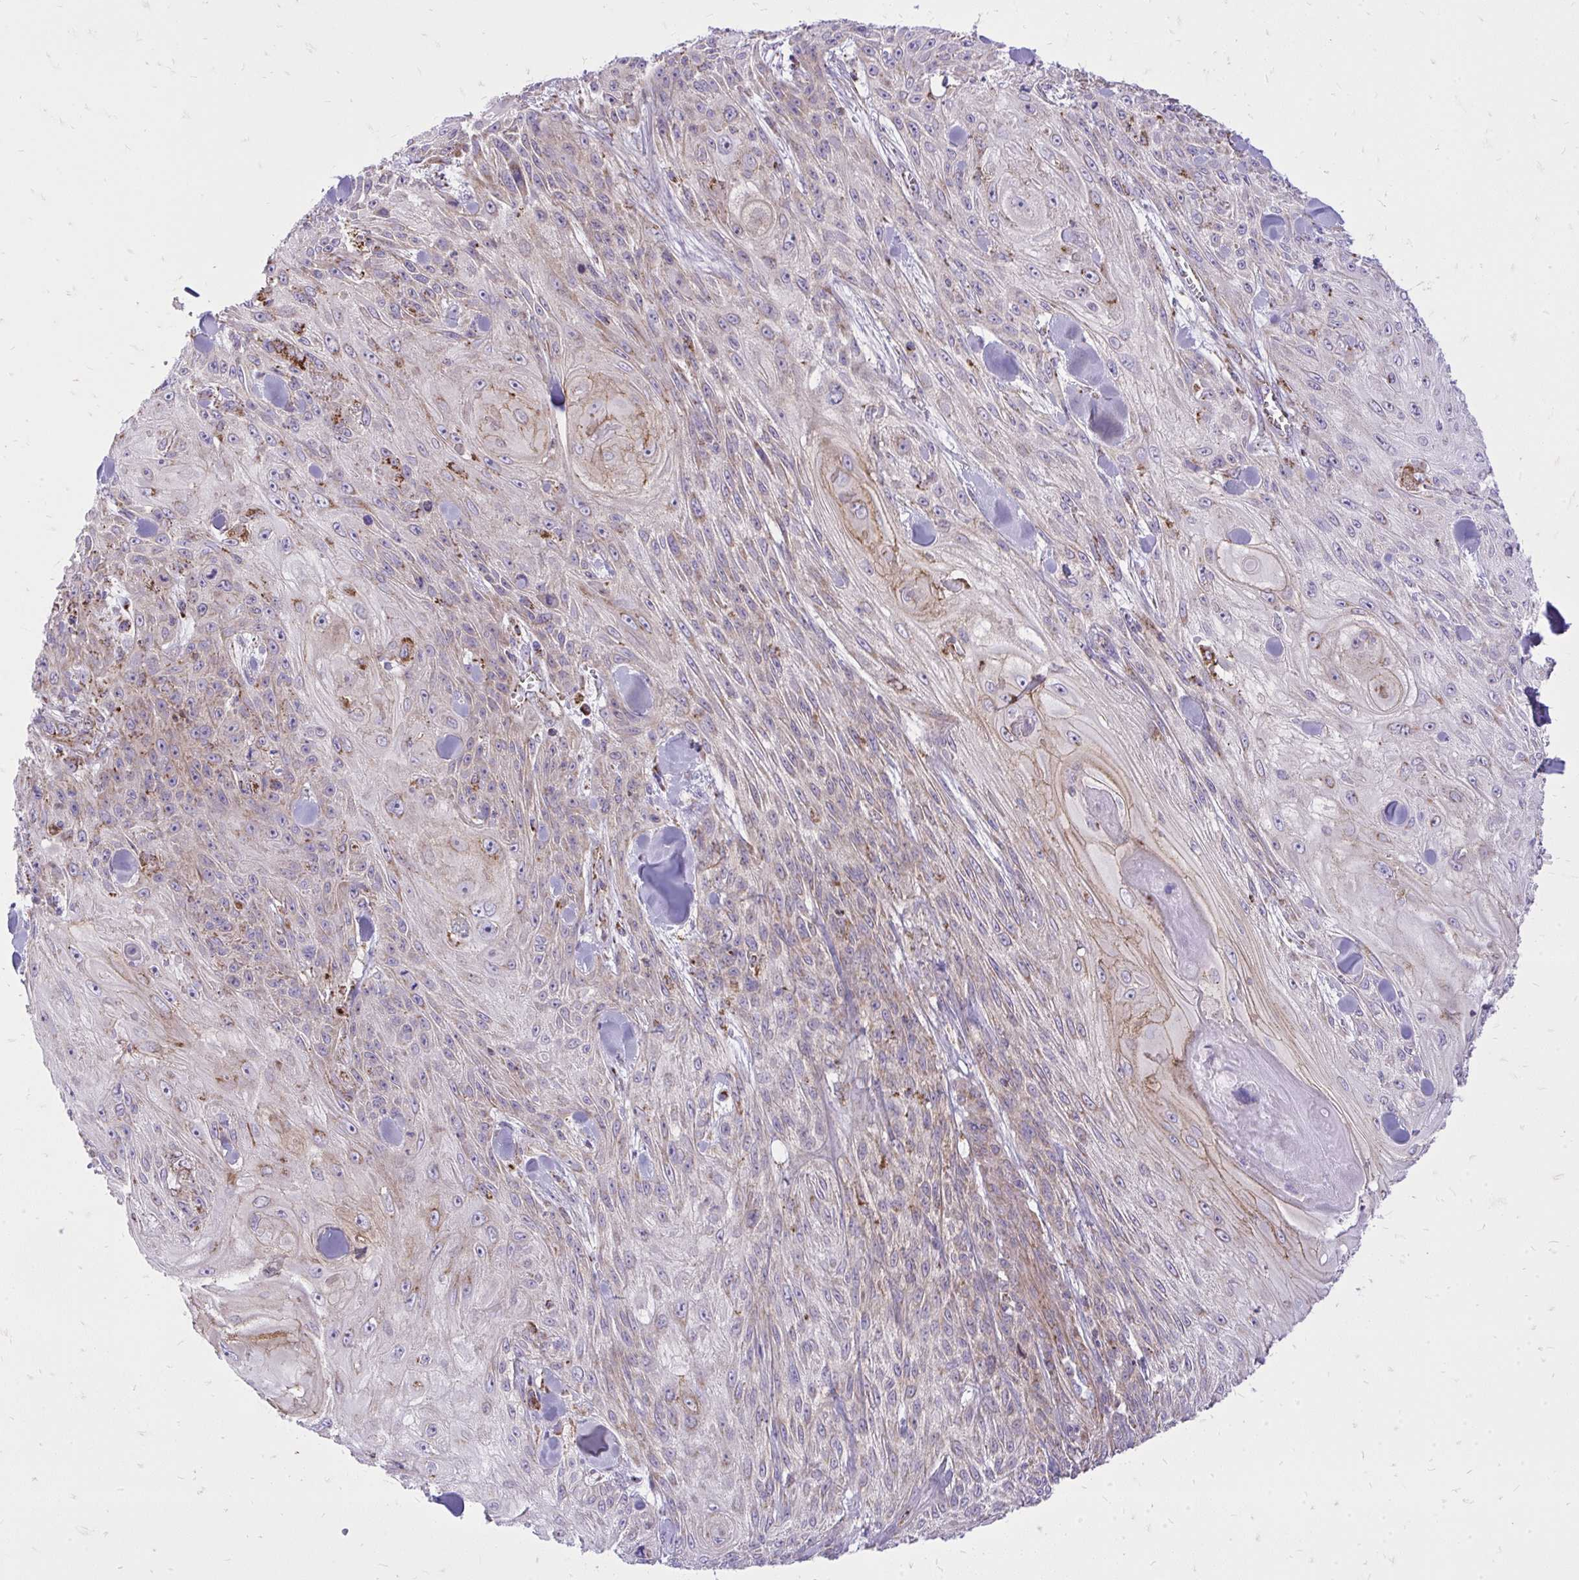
{"staining": {"intensity": "weak", "quantity": "<25%", "location": "cytoplasmic/membranous"}, "tissue": "skin cancer", "cell_type": "Tumor cells", "image_type": "cancer", "snomed": [{"axis": "morphology", "description": "Squamous cell carcinoma, NOS"}, {"axis": "topography", "description": "Skin"}], "caption": "The image reveals no staining of tumor cells in squamous cell carcinoma (skin).", "gene": "SPTBN2", "patient": {"sex": "male", "age": 88}}